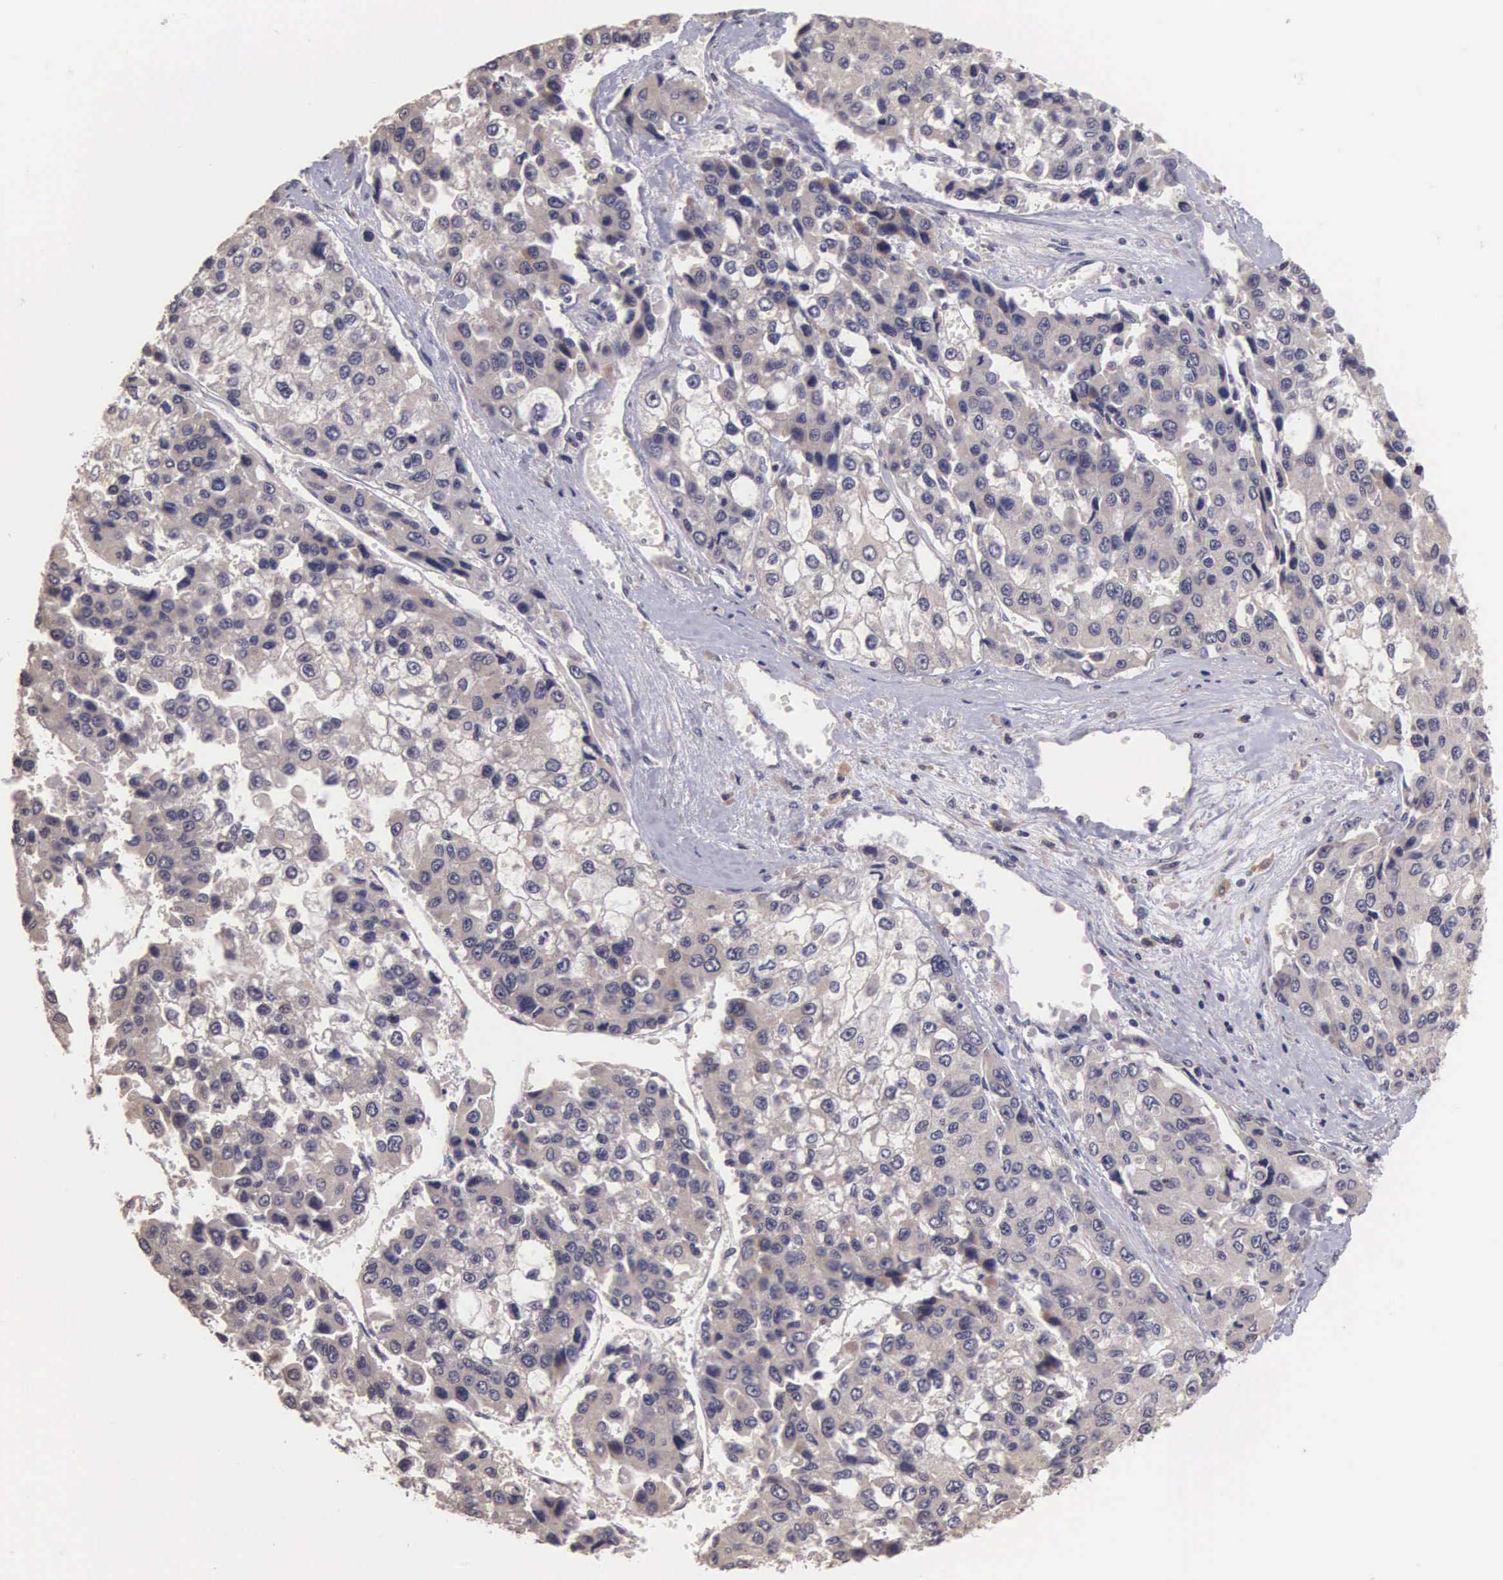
{"staining": {"intensity": "weak", "quantity": "<25%", "location": "cytoplasmic/membranous"}, "tissue": "liver cancer", "cell_type": "Tumor cells", "image_type": "cancer", "snomed": [{"axis": "morphology", "description": "Carcinoma, Hepatocellular, NOS"}, {"axis": "topography", "description": "Liver"}], "caption": "A histopathology image of human liver cancer is negative for staining in tumor cells.", "gene": "CDC45", "patient": {"sex": "female", "age": 66}}